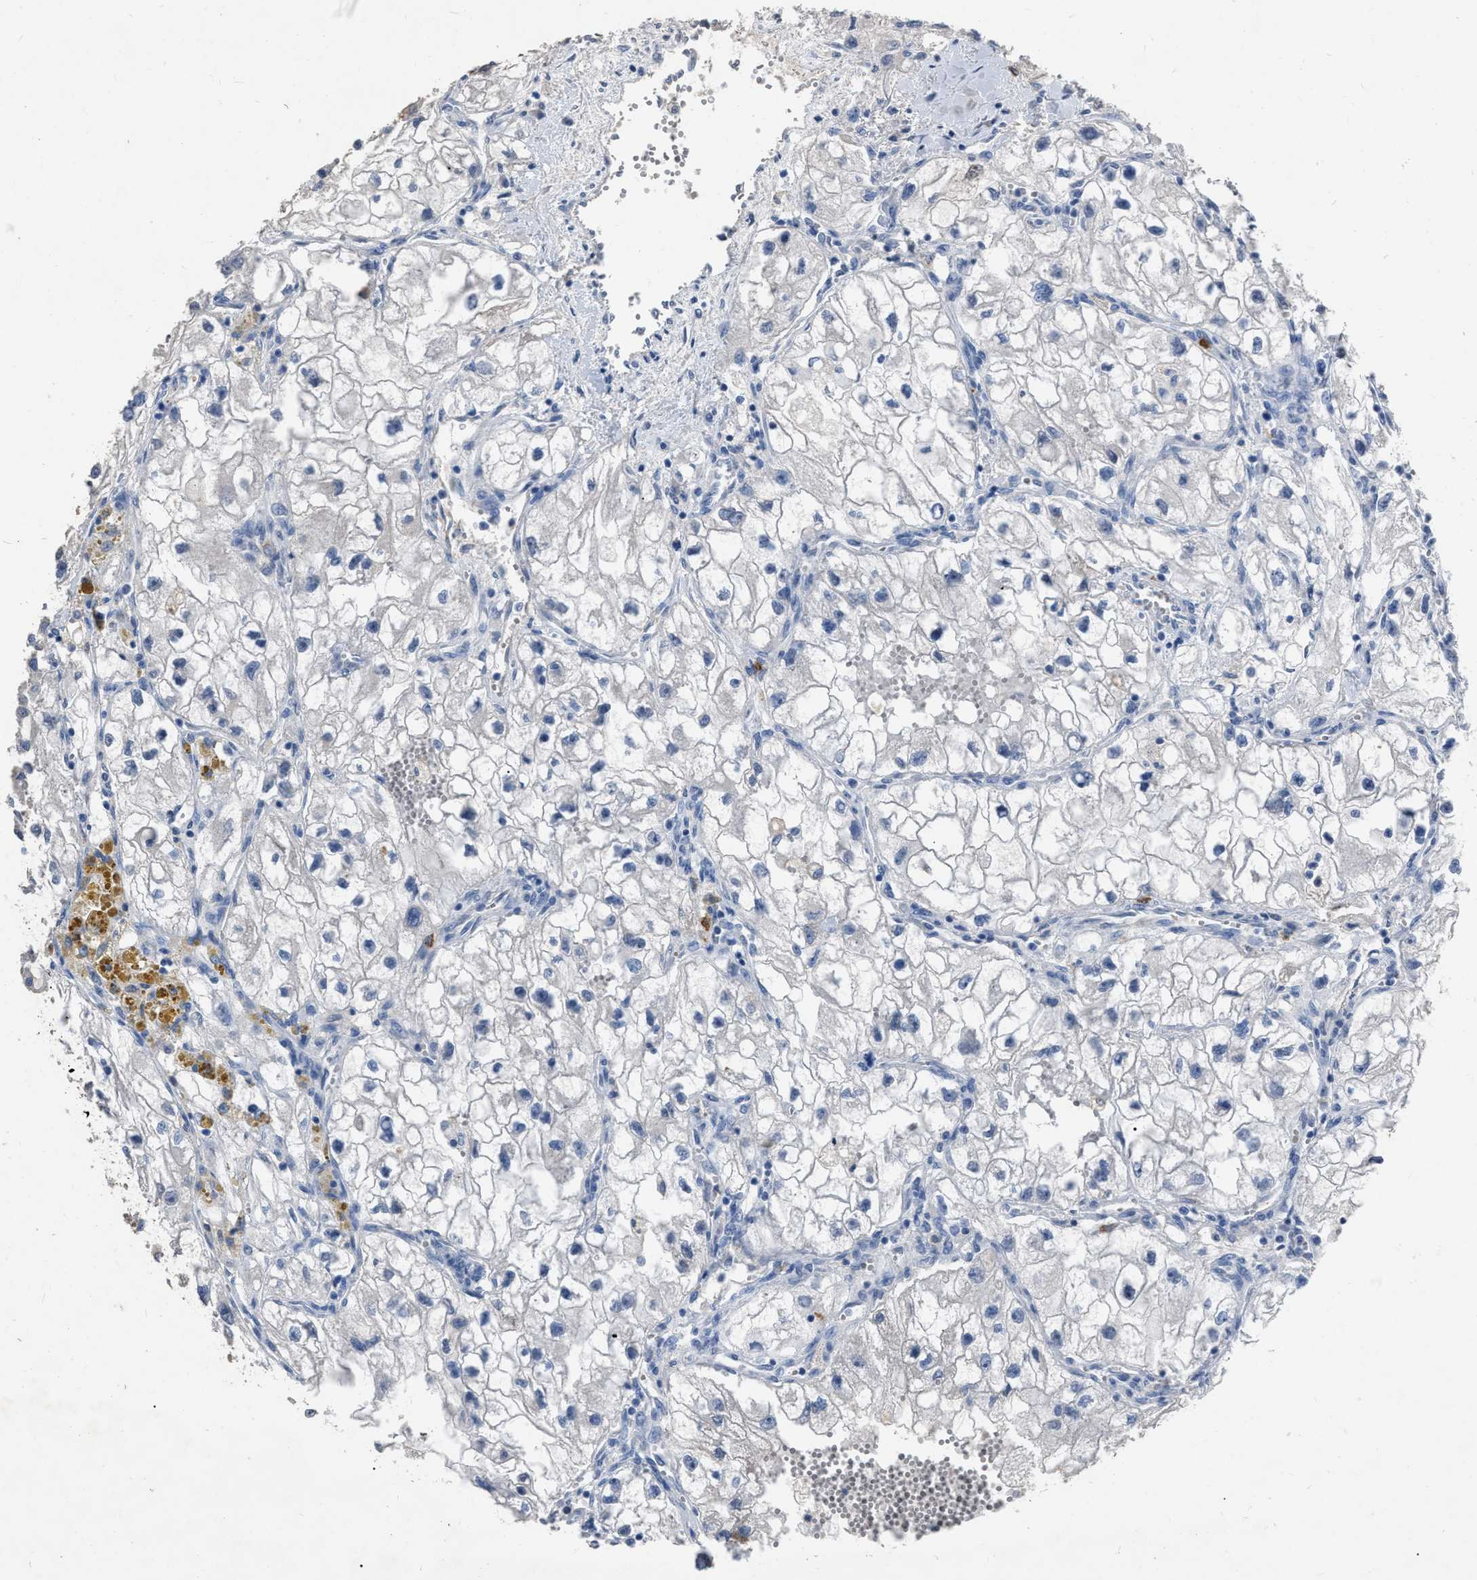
{"staining": {"intensity": "negative", "quantity": "none", "location": "none"}, "tissue": "renal cancer", "cell_type": "Tumor cells", "image_type": "cancer", "snomed": [{"axis": "morphology", "description": "Adenocarcinoma, NOS"}, {"axis": "topography", "description": "Kidney"}], "caption": "Immunohistochemistry micrograph of human renal cancer stained for a protein (brown), which exhibits no positivity in tumor cells.", "gene": "HABP2", "patient": {"sex": "female", "age": 70}}